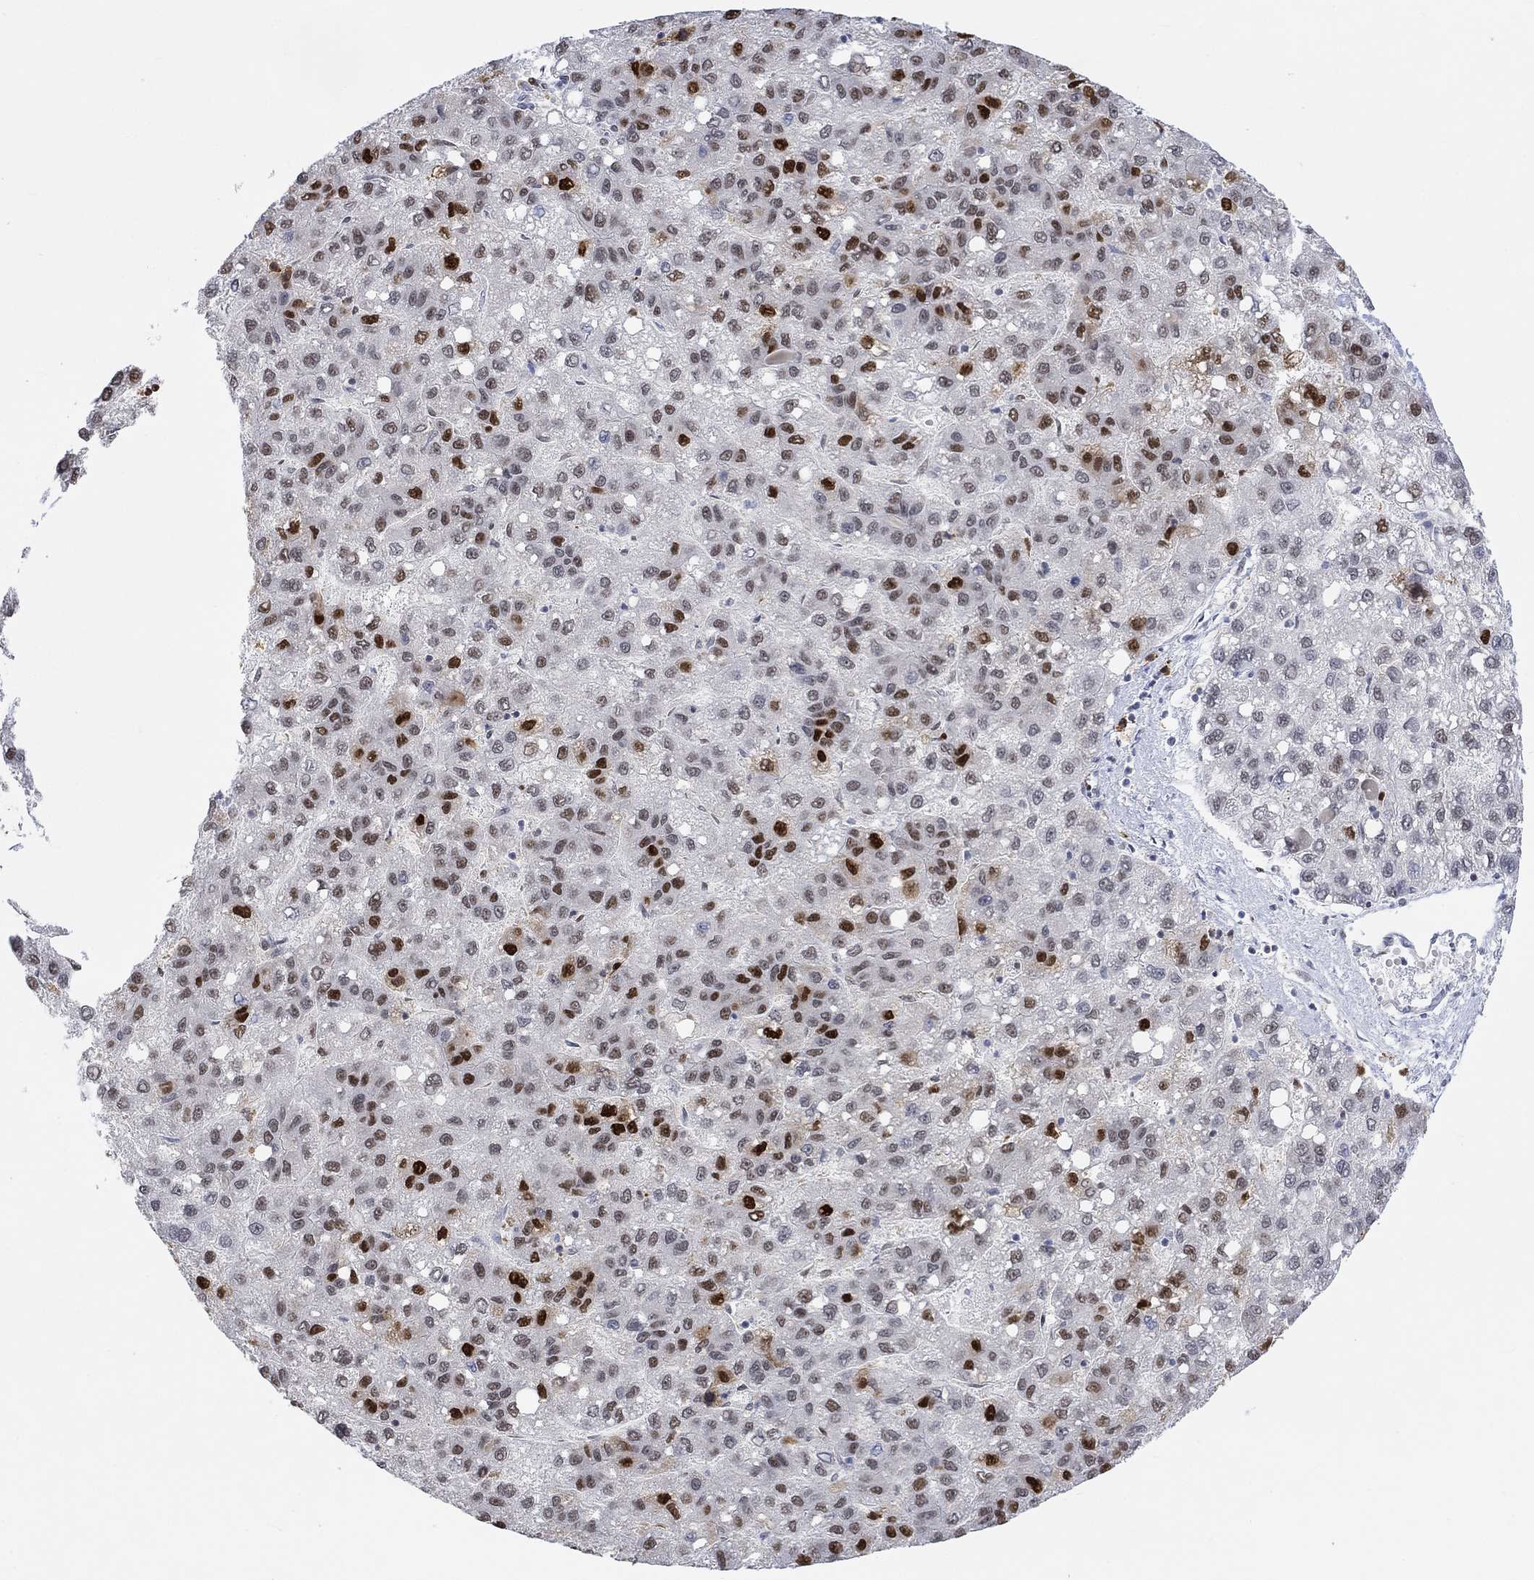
{"staining": {"intensity": "strong", "quantity": "<25%", "location": "nuclear"}, "tissue": "liver cancer", "cell_type": "Tumor cells", "image_type": "cancer", "snomed": [{"axis": "morphology", "description": "Carcinoma, Hepatocellular, NOS"}, {"axis": "topography", "description": "Liver"}], "caption": "There is medium levels of strong nuclear expression in tumor cells of hepatocellular carcinoma (liver), as demonstrated by immunohistochemical staining (brown color).", "gene": "RAD54L2", "patient": {"sex": "female", "age": 82}}